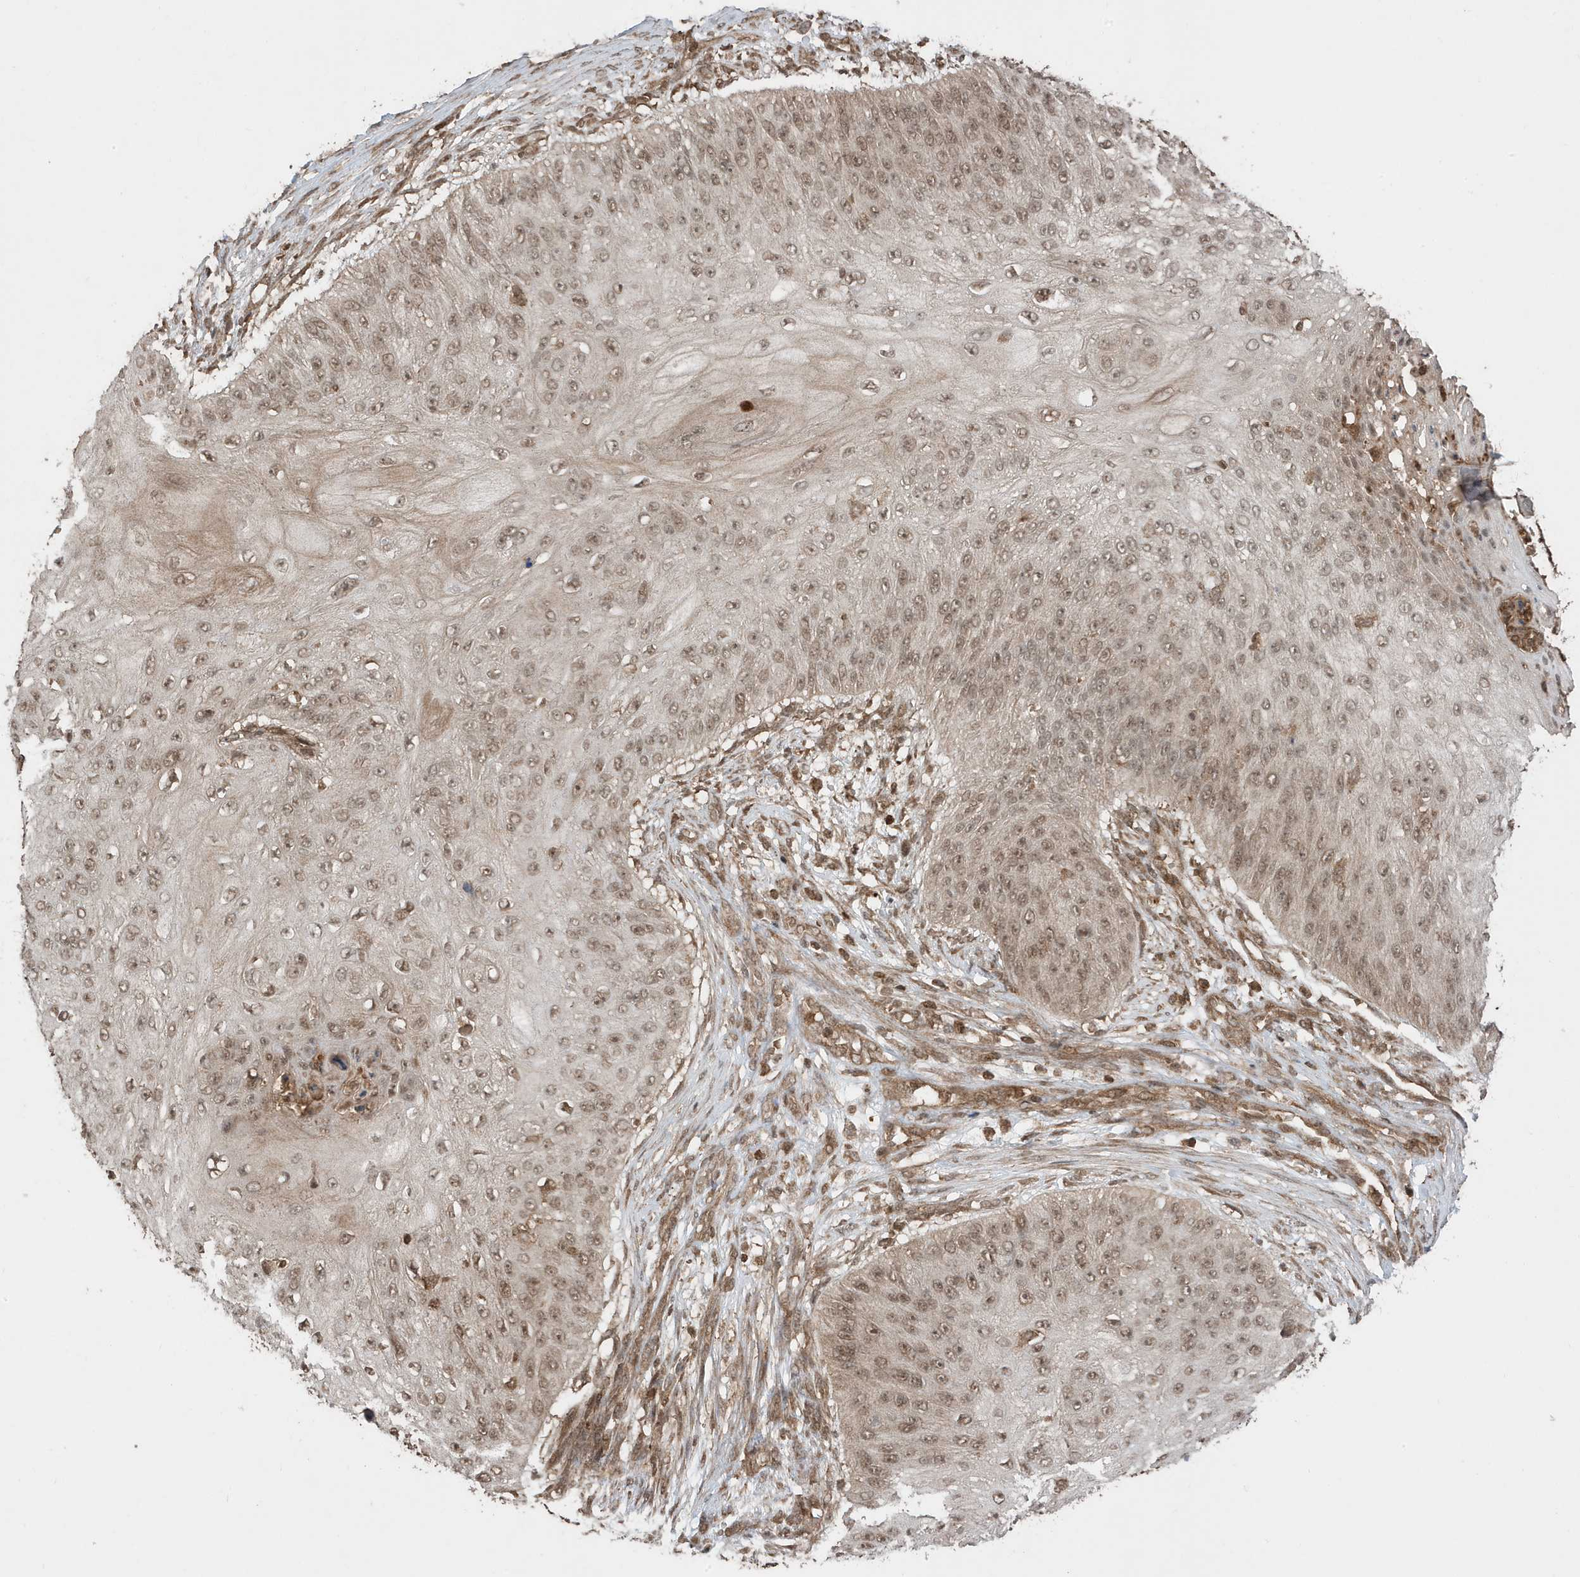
{"staining": {"intensity": "moderate", "quantity": "25%-75%", "location": "nuclear"}, "tissue": "skin cancer", "cell_type": "Tumor cells", "image_type": "cancer", "snomed": [{"axis": "morphology", "description": "Squamous cell carcinoma, NOS"}, {"axis": "topography", "description": "Skin"}], "caption": "DAB immunohistochemical staining of skin squamous cell carcinoma reveals moderate nuclear protein positivity in approximately 25%-75% of tumor cells.", "gene": "ASAP1", "patient": {"sex": "female", "age": 80}}